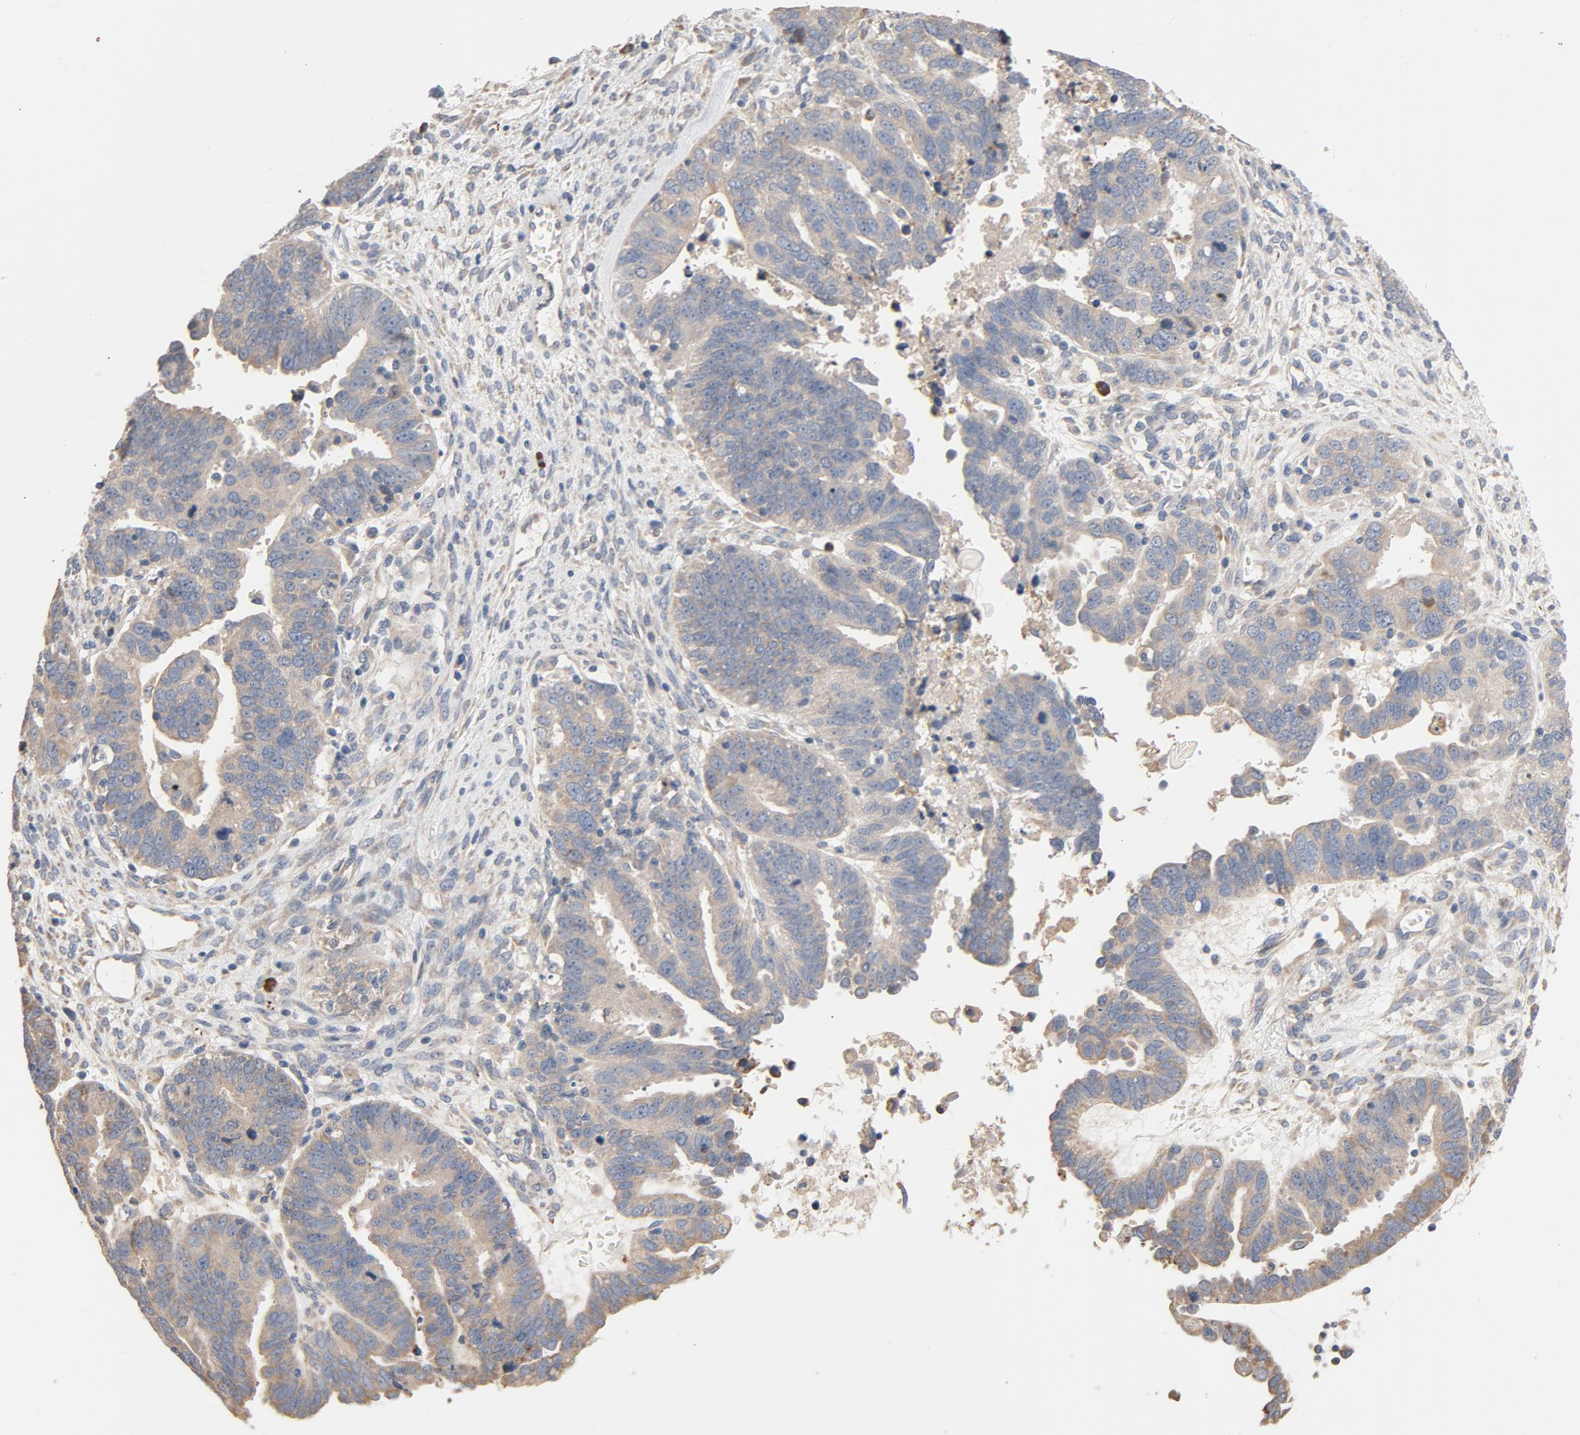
{"staining": {"intensity": "weak", "quantity": ">75%", "location": "cytoplasmic/membranous"}, "tissue": "ovarian cancer", "cell_type": "Tumor cells", "image_type": "cancer", "snomed": [{"axis": "morphology", "description": "Carcinoma, endometroid"}, {"axis": "morphology", "description": "Cystadenocarcinoma, serous, NOS"}, {"axis": "topography", "description": "Ovary"}], "caption": "DAB (3,3'-diaminobenzidine) immunohistochemical staining of ovarian cancer (serous cystadenocarcinoma) demonstrates weak cytoplasmic/membranous protein staining in about >75% of tumor cells.", "gene": "TLR4", "patient": {"sex": "female", "age": 45}}